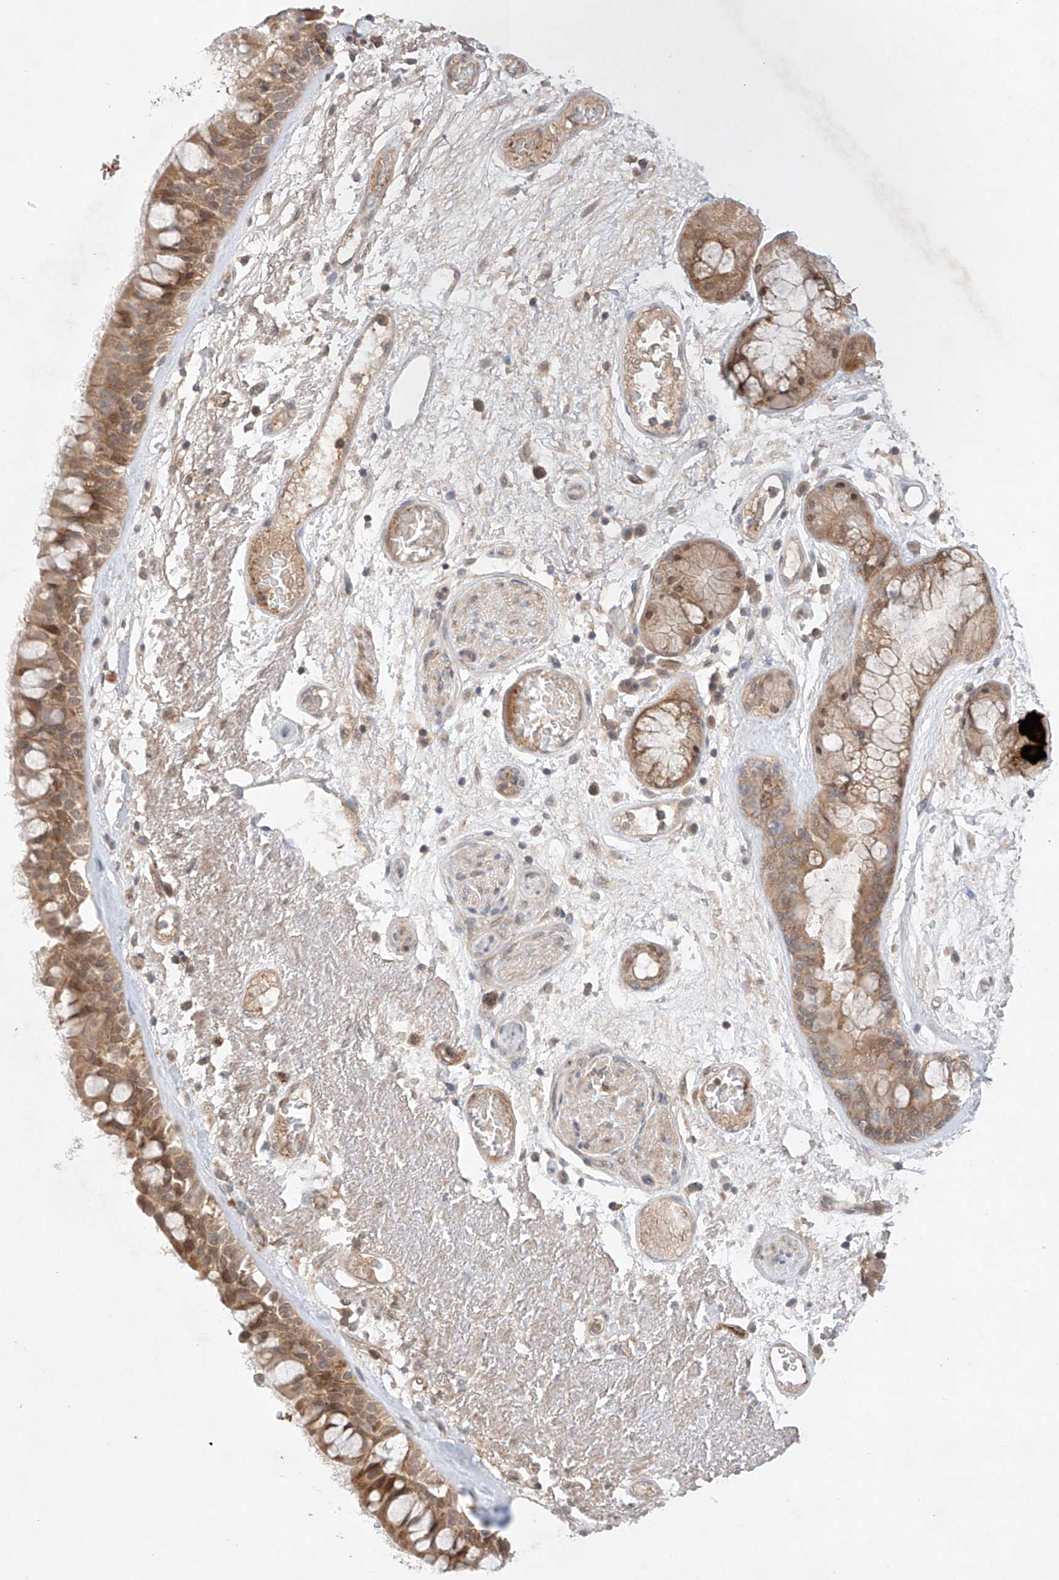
{"staining": {"intensity": "moderate", "quantity": ">75%", "location": "cytoplasmic/membranous"}, "tissue": "bronchus", "cell_type": "Respiratory epithelial cells", "image_type": "normal", "snomed": [{"axis": "morphology", "description": "Normal tissue, NOS"}, {"axis": "morphology", "description": "Squamous cell carcinoma, NOS"}, {"axis": "topography", "description": "Lymph node"}, {"axis": "topography", "description": "Bronchus"}, {"axis": "topography", "description": "Lung"}], "caption": "Respiratory epithelial cells display moderate cytoplasmic/membranous expression in about >75% of cells in unremarkable bronchus.", "gene": "ZNF124", "patient": {"sex": "male", "age": 66}}